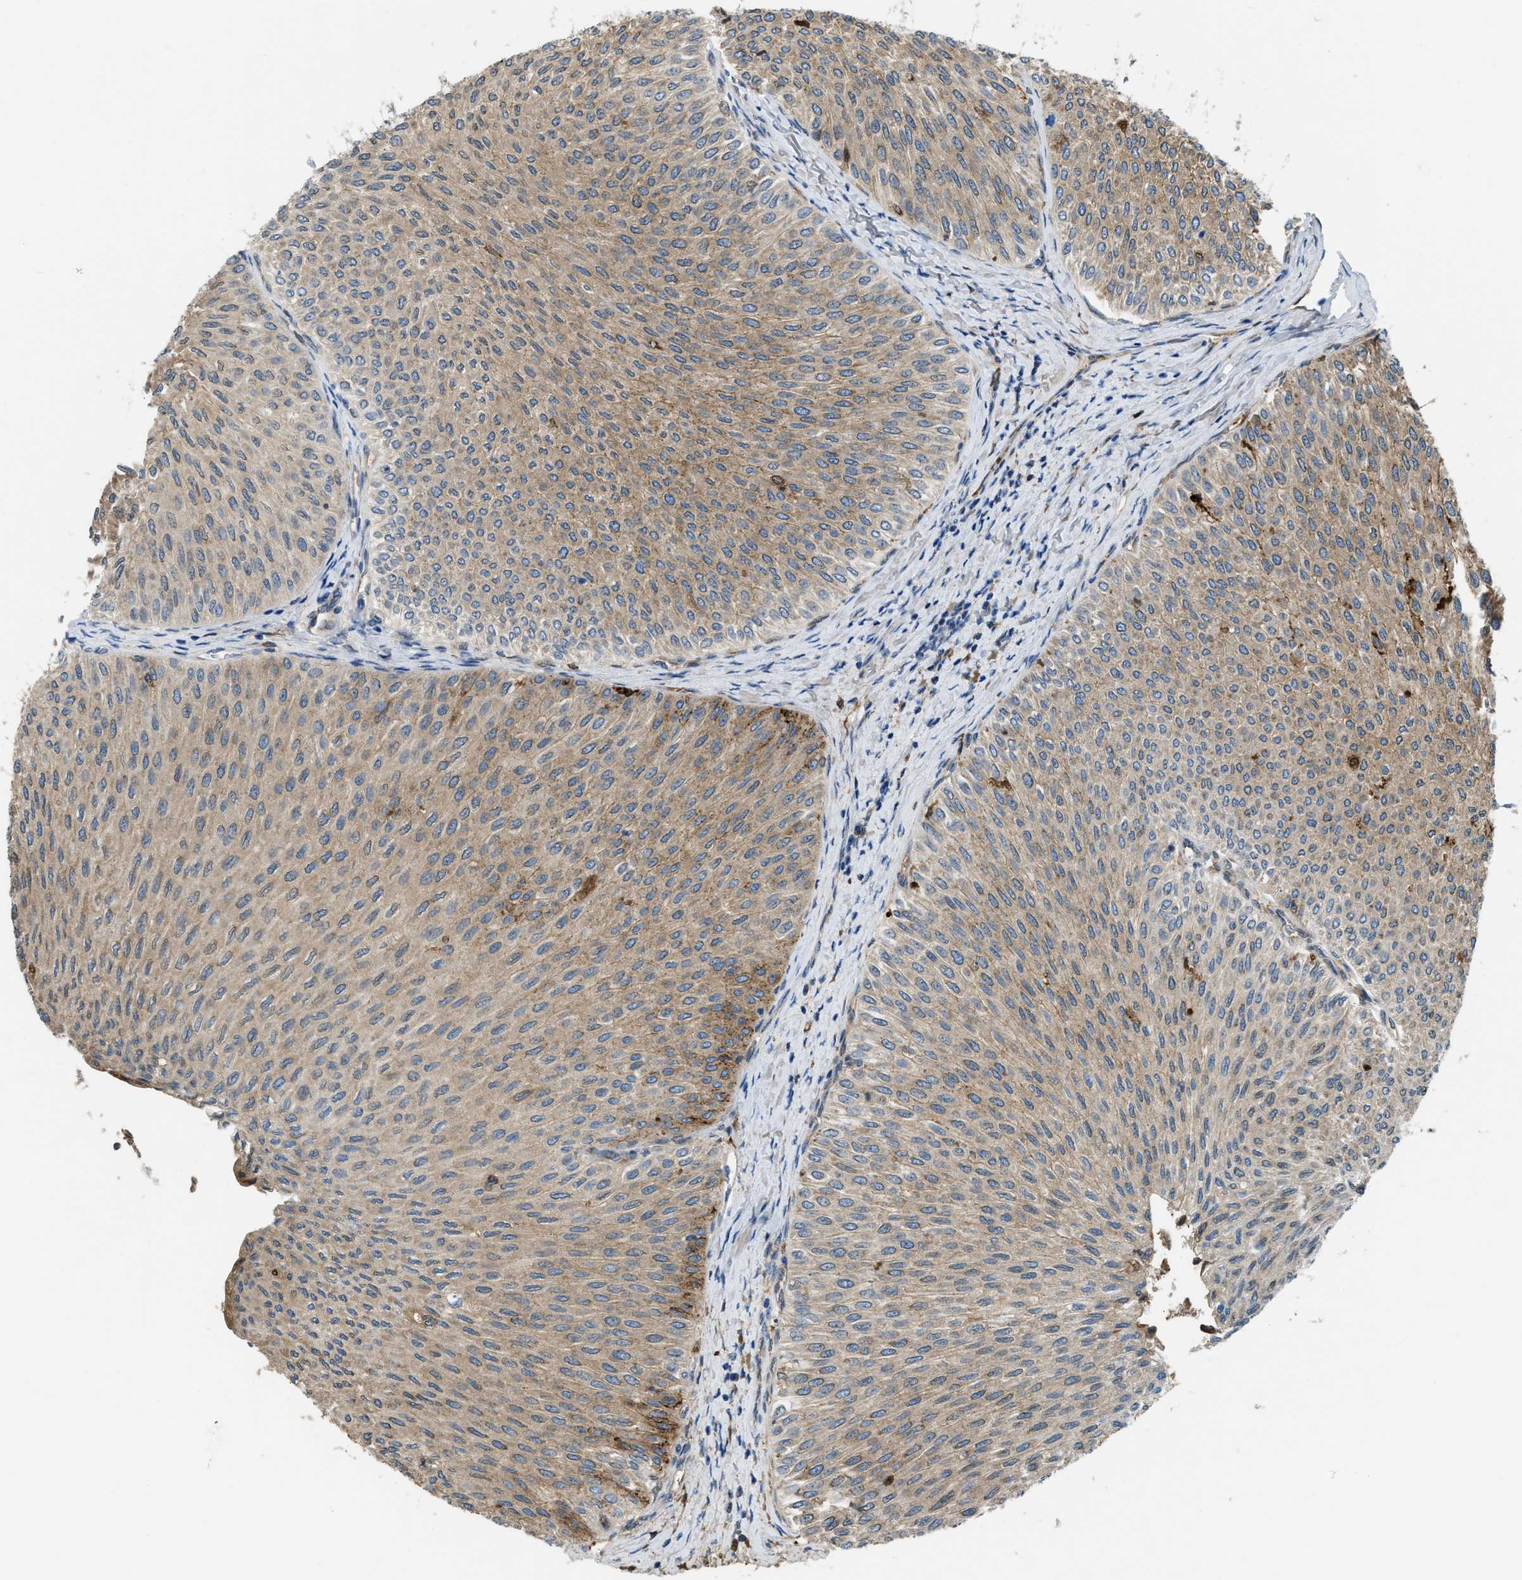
{"staining": {"intensity": "weak", "quantity": ">75%", "location": "cytoplasmic/membranous"}, "tissue": "urothelial cancer", "cell_type": "Tumor cells", "image_type": "cancer", "snomed": [{"axis": "morphology", "description": "Urothelial carcinoma, Low grade"}, {"axis": "topography", "description": "Urinary bladder"}], "caption": "Immunohistochemical staining of urothelial cancer shows low levels of weak cytoplasmic/membranous protein staining in approximately >75% of tumor cells. The staining was performed using DAB (3,3'-diaminobenzidine), with brown indicating positive protein expression. Nuclei are stained blue with hematoxylin.", "gene": "MPDU1", "patient": {"sex": "male", "age": 78}}